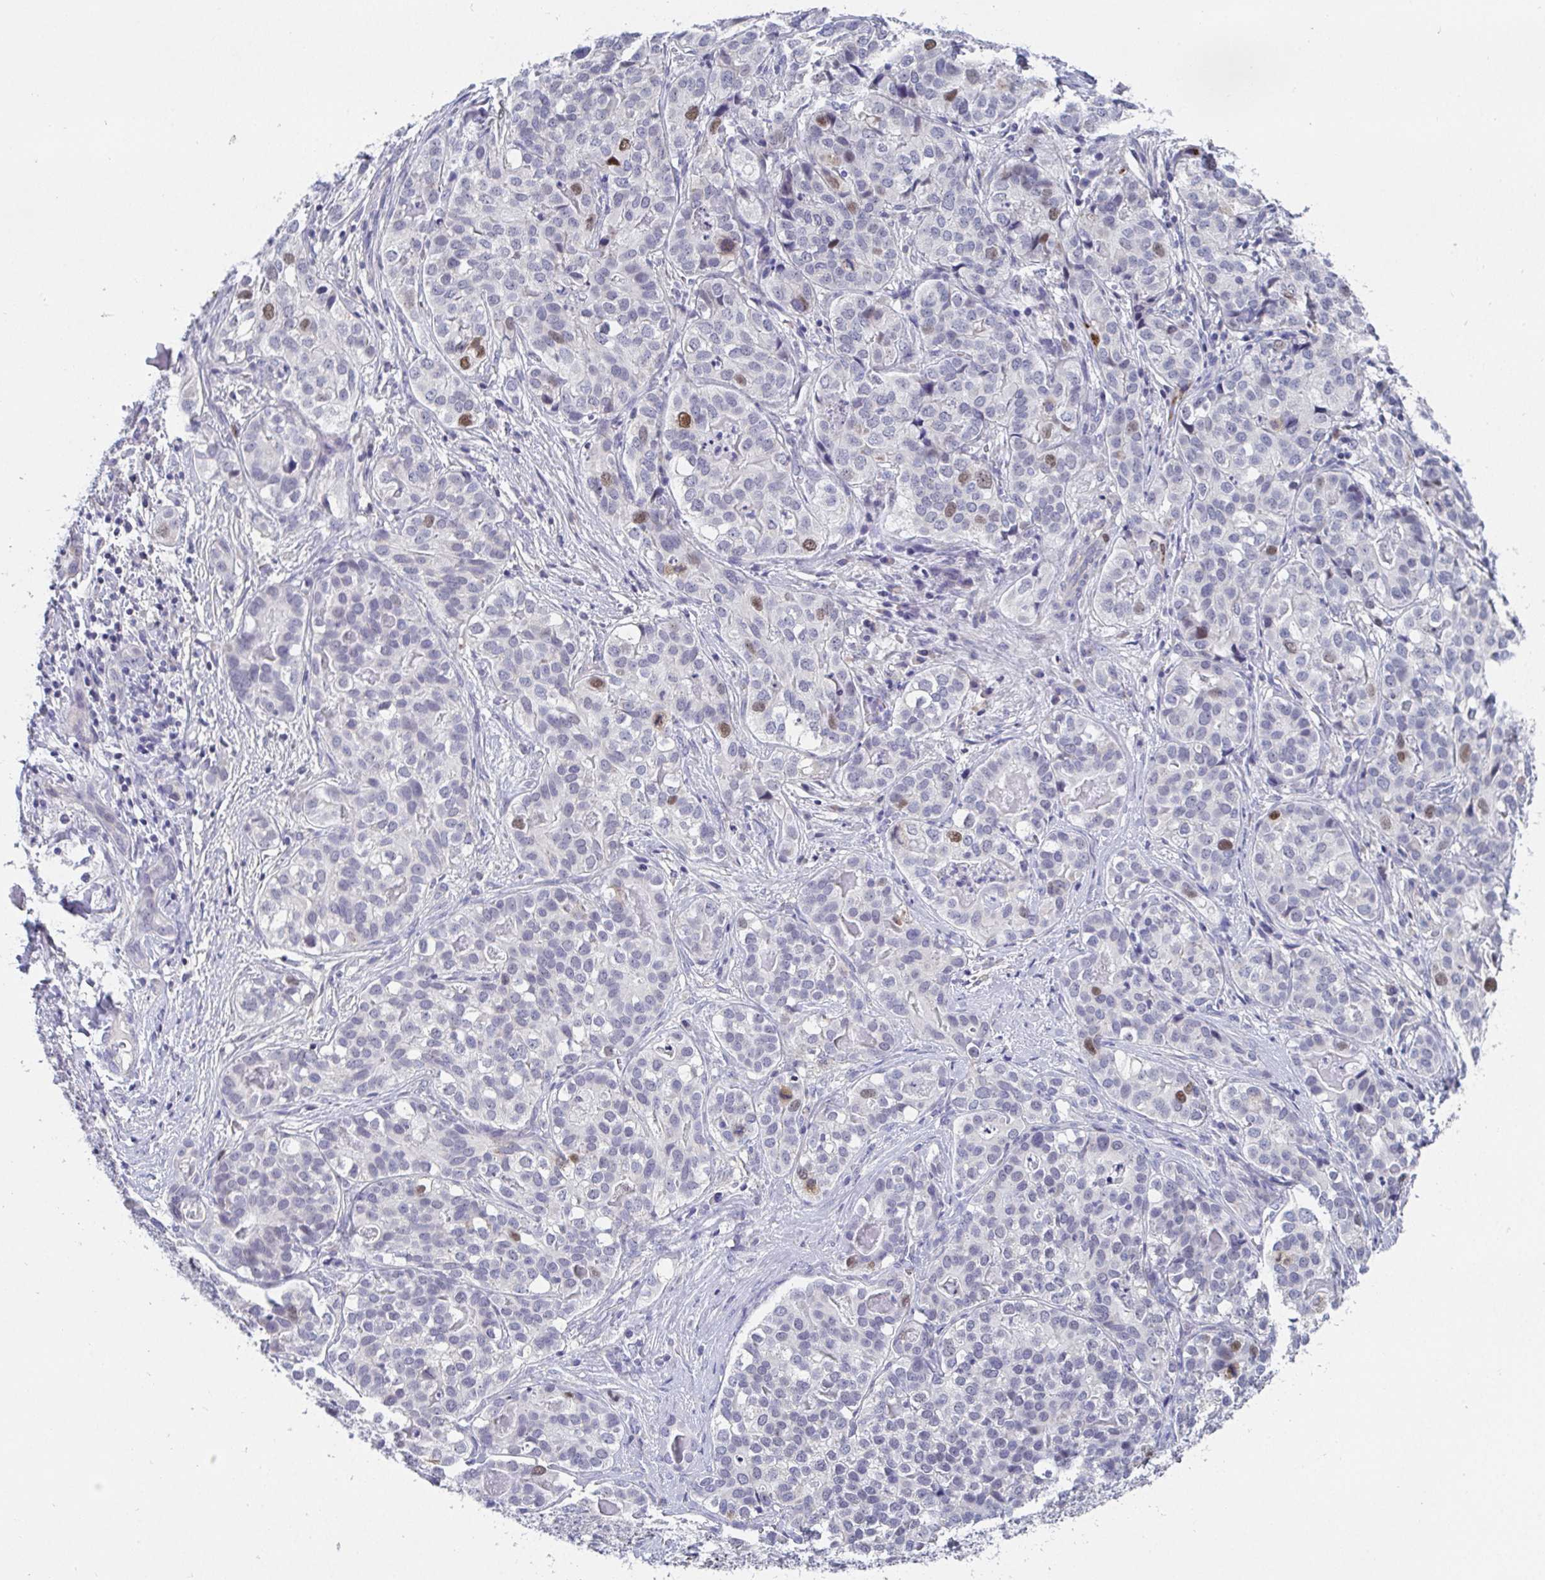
{"staining": {"intensity": "moderate", "quantity": "<25%", "location": "nuclear"}, "tissue": "liver cancer", "cell_type": "Tumor cells", "image_type": "cancer", "snomed": [{"axis": "morphology", "description": "Cholangiocarcinoma"}, {"axis": "topography", "description": "Liver"}], "caption": "Immunohistochemical staining of liver cholangiocarcinoma reveals low levels of moderate nuclear protein staining in approximately <25% of tumor cells. The staining was performed using DAB (3,3'-diaminobenzidine) to visualize the protein expression in brown, while the nuclei were stained in blue with hematoxylin (Magnification: 20x).", "gene": "ATP5F1C", "patient": {"sex": "male", "age": 56}}